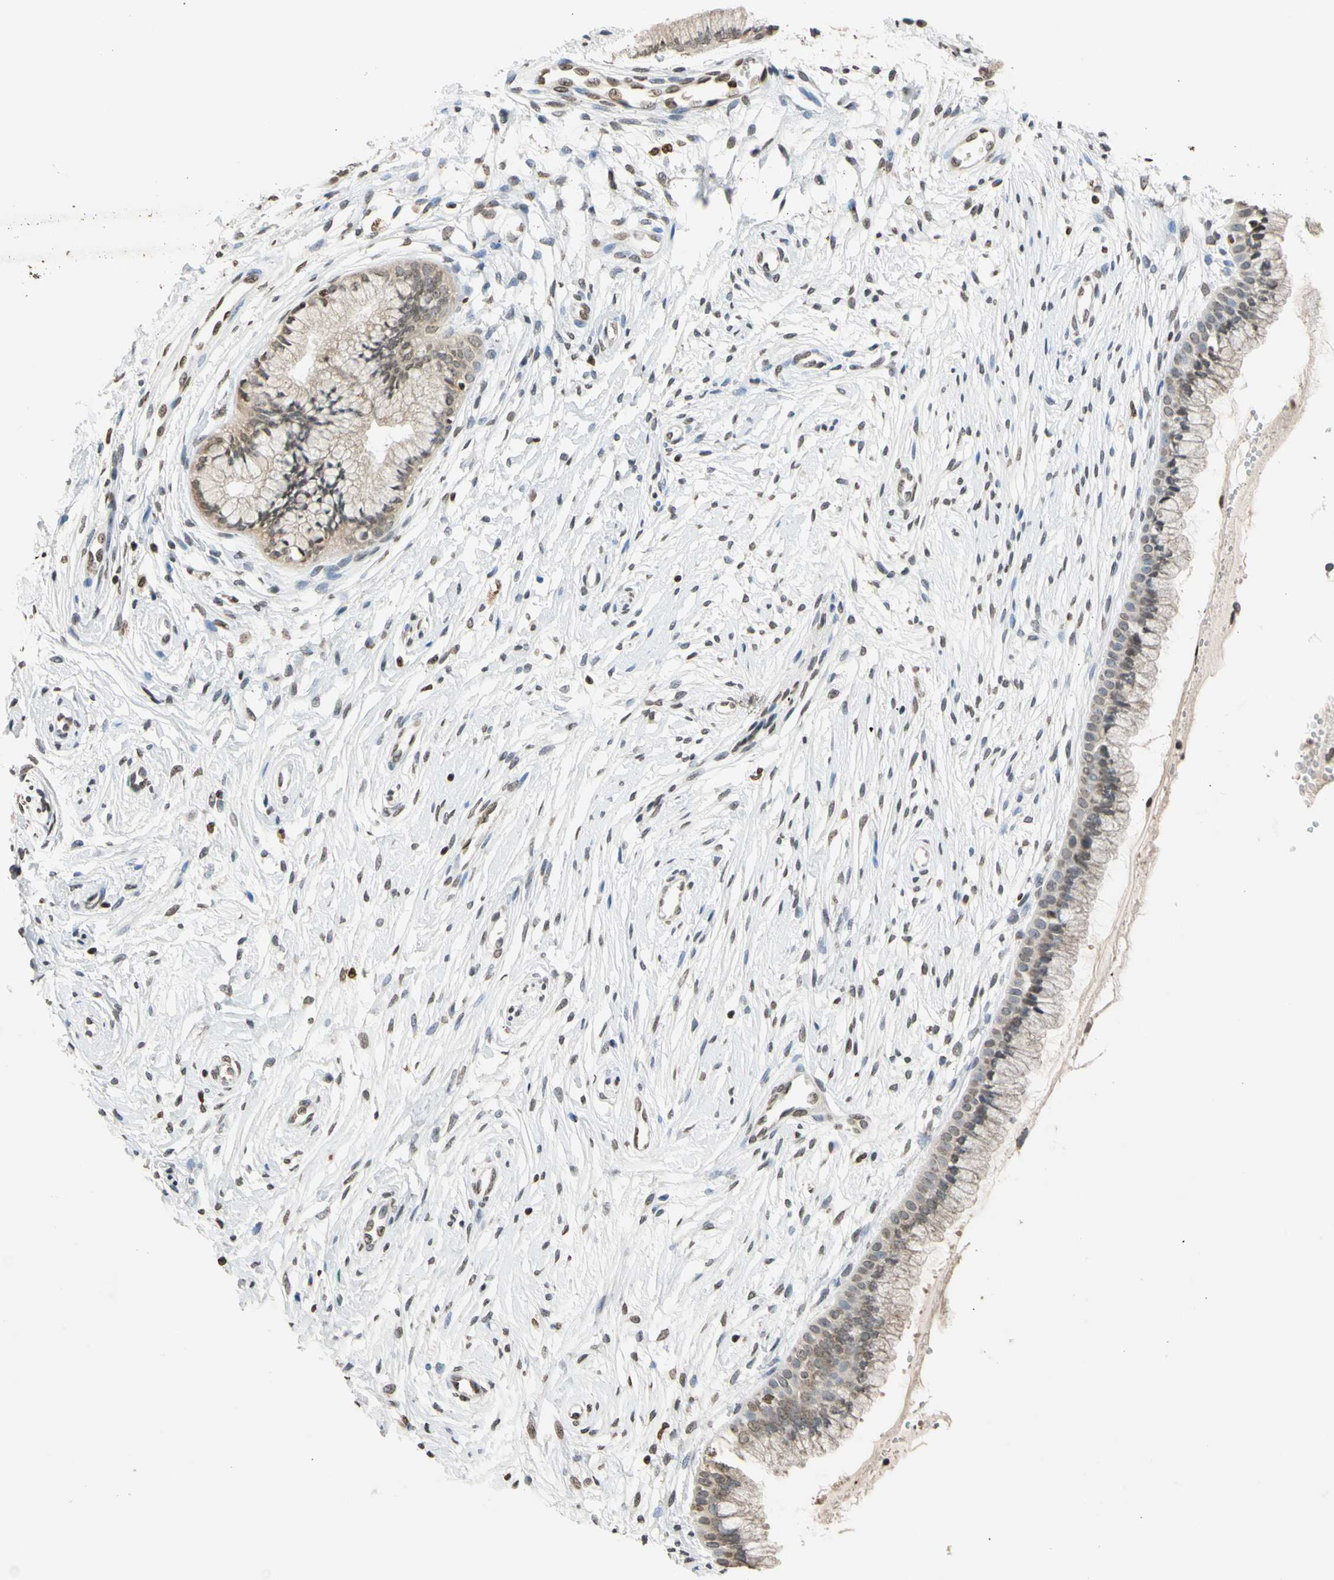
{"staining": {"intensity": "weak", "quantity": "25%-75%", "location": "cytoplasmic/membranous,nuclear"}, "tissue": "cervix", "cell_type": "Glandular cells", "image_type": "normal", "snomed": [{"axis": "morphology", "description": "Normal tissue, NOS"}, {"axis": "topography", "description": "Cervix"}], "caption": "Cervix stained with DAB (3,3'-diaminobenzidine) immunohistochemistry (IHC) shows low levels of weak cytoplasmic/membranous,nuclear staining in approximately 25%-75% of glandular cells.", "gene": "GPX4", "patient": {"sex": "female", "age": 39}}